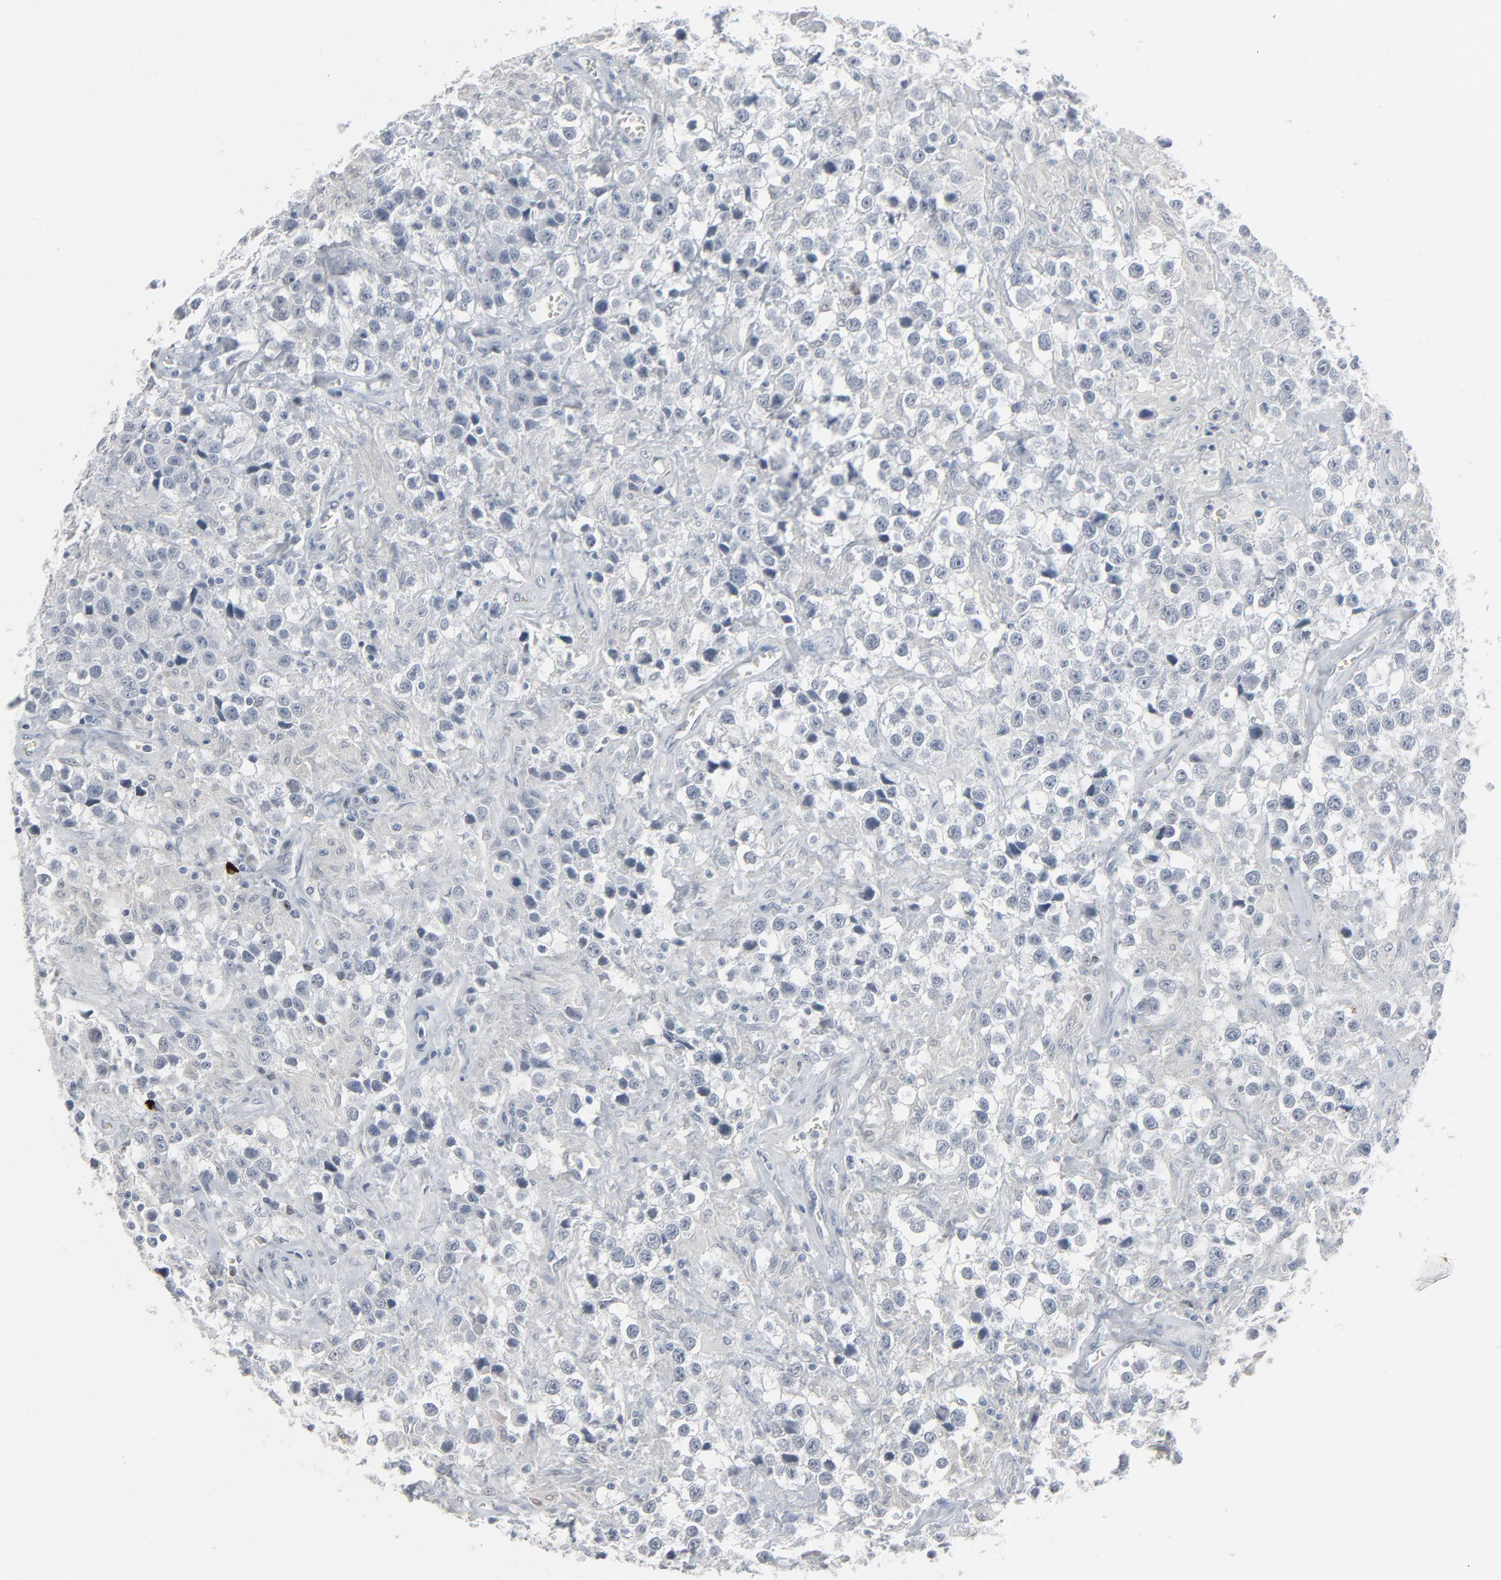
{"staining": {"intensity": "negative", "quantity": "none", "location": "none"}, "tissue": "testis cancer", "cell_type": "Tumor cells", "image_type": "cancer", "snomed": [{"axis": "morphology", "description": "Seminoma, NOS"}, {"axis": "topography", "description": "Testis"}], "caption": "Image shows no protein staining in tumor cells of testis cancer (seminoma) tissue.", "gene": "SAGE1", "patient": {"sex": "male", "age": 43}}